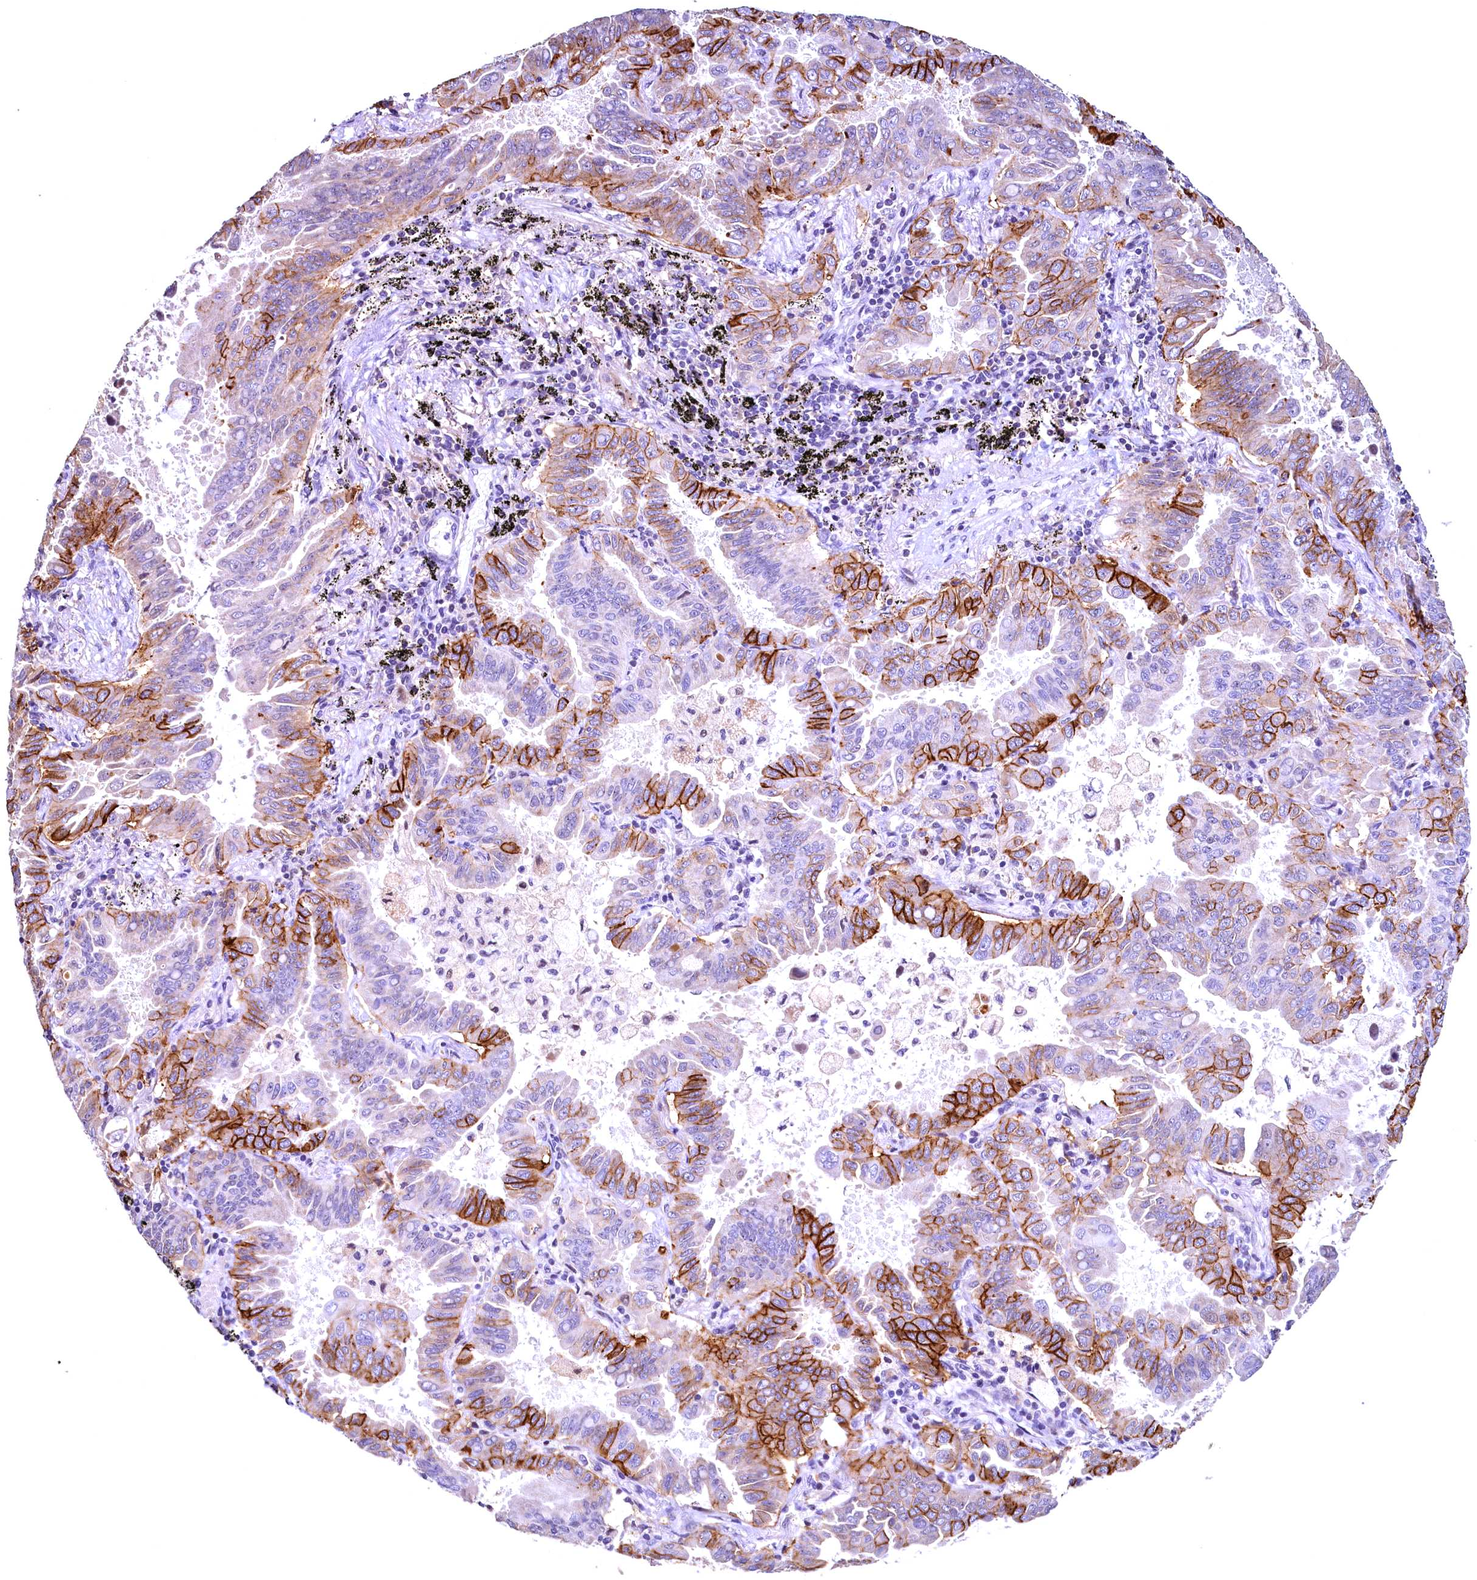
{"staining": {"intensity": "strong", "quantity": "25%-75%", "location": "cytoplasmic/membranous"}, "tissue": "lung cancer", "cell_type": "Tumor cells", "image_type": "cancer", "snomed": [{"axis": "morphology", "description": "Adenocarcinoma, NOS"}, {"axis": "topography", "description": "Lung"}], "caption": "This is an image of immunohistochemistry (IHC) staining of adenocarcinoma (lung), which shows strong expression in the cytoplasmic/membranous of tumor cells.", "gene": "LATS2", "patient": {"sex": "male", "age": 64}}